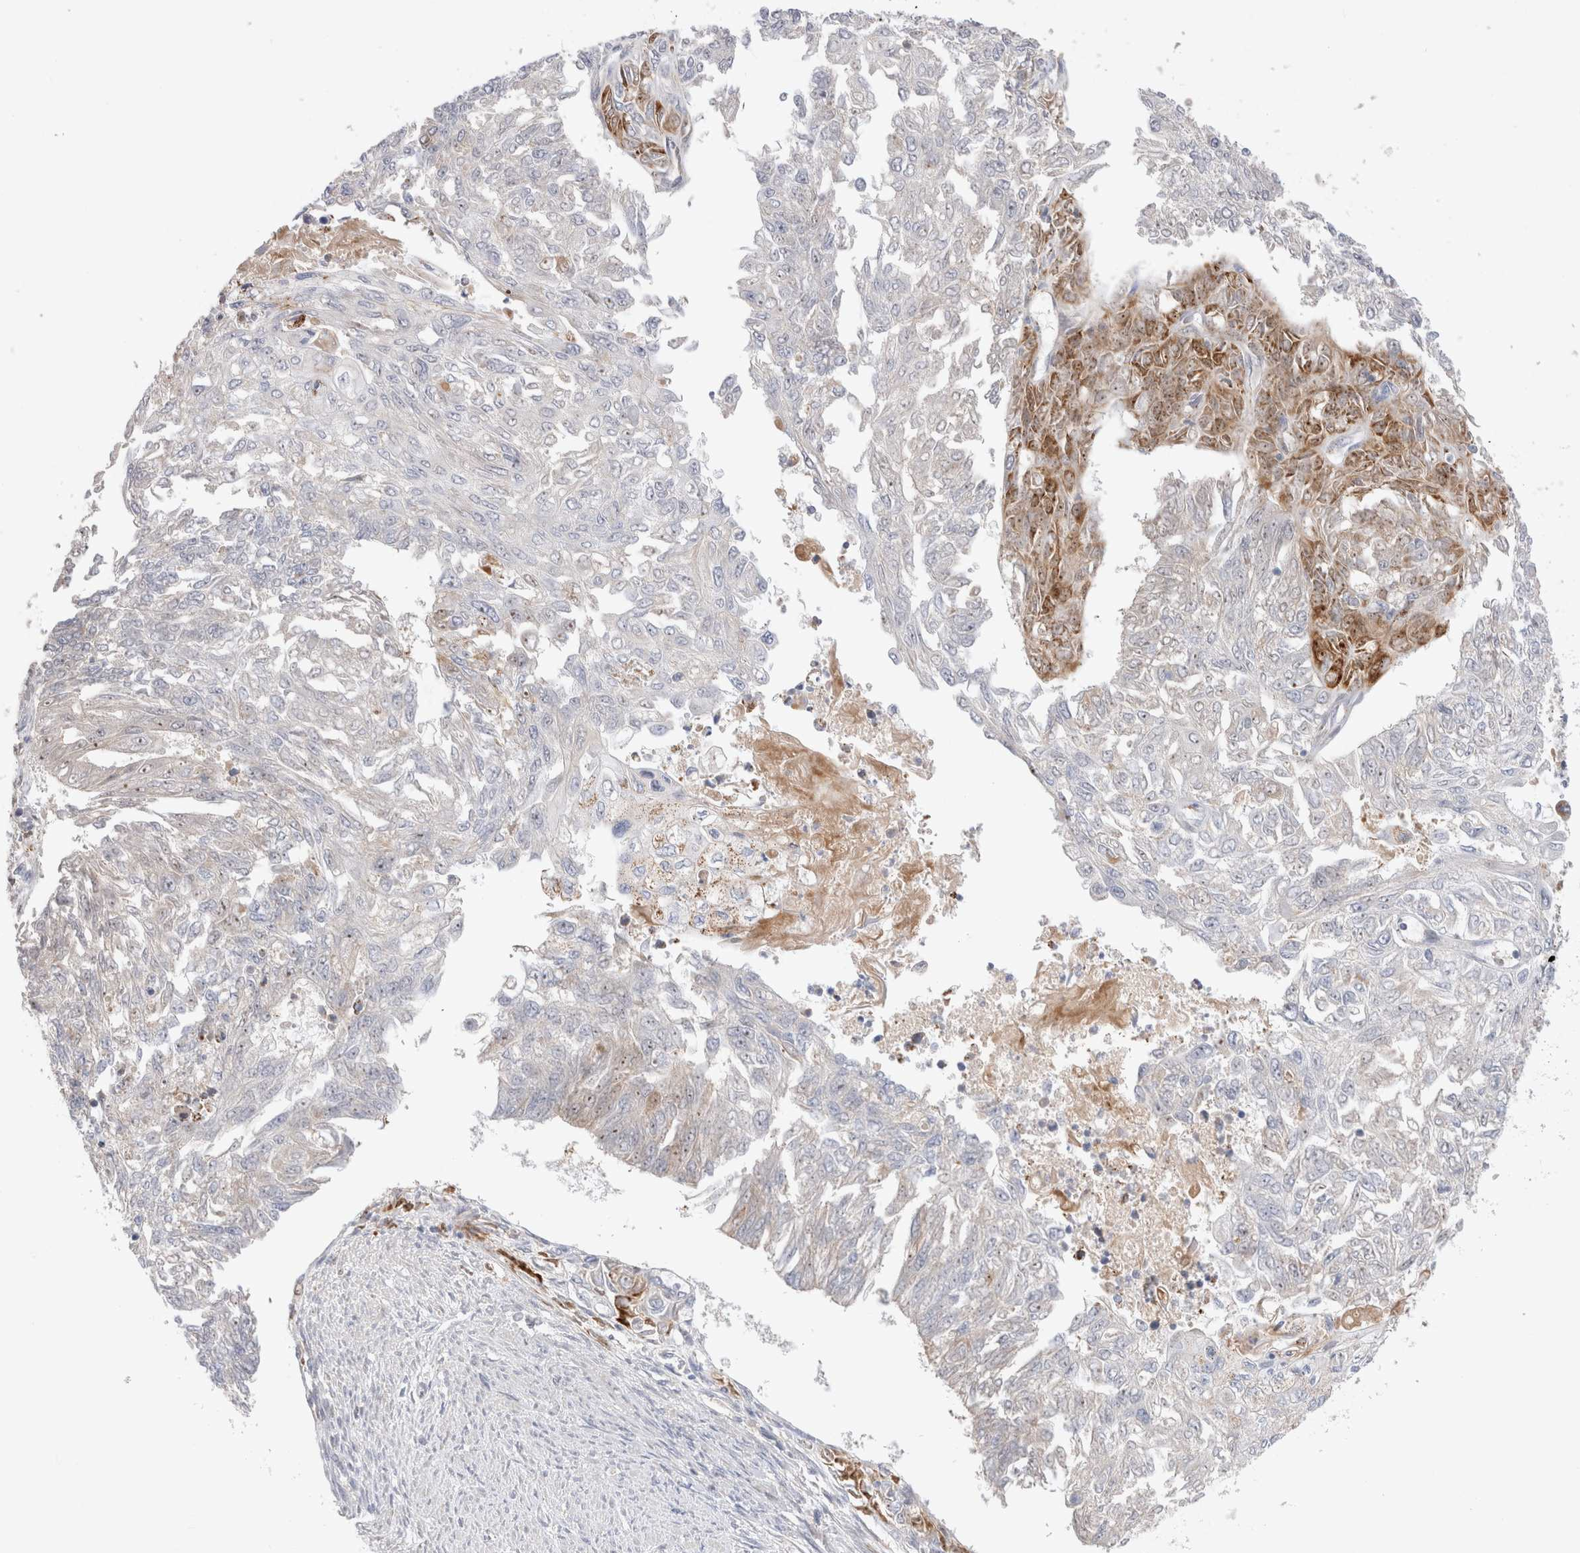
{"staining": {"intensity": "moderate", "quantity": "<25%", "location": "cytoplasmic/membranous,nuclear"}, "tissue": "endometrial cancer", "cell_type": "Tumor cells", "image_type": "cancer", "snomed": [{"axis": "morphology", "description": "Adenocarcinoma, NOS"}, {"axis": "topography", "description": "Endometrium"}], "caption": "Immunohistochemical staining of endometrial cancer shows low levels of moderate cytoplasmic/membranous and nuclear protein expression in approximately <25% of tumor cells.", "gene": "CHADL", "patient": {"sex": "female", "age": 32}}